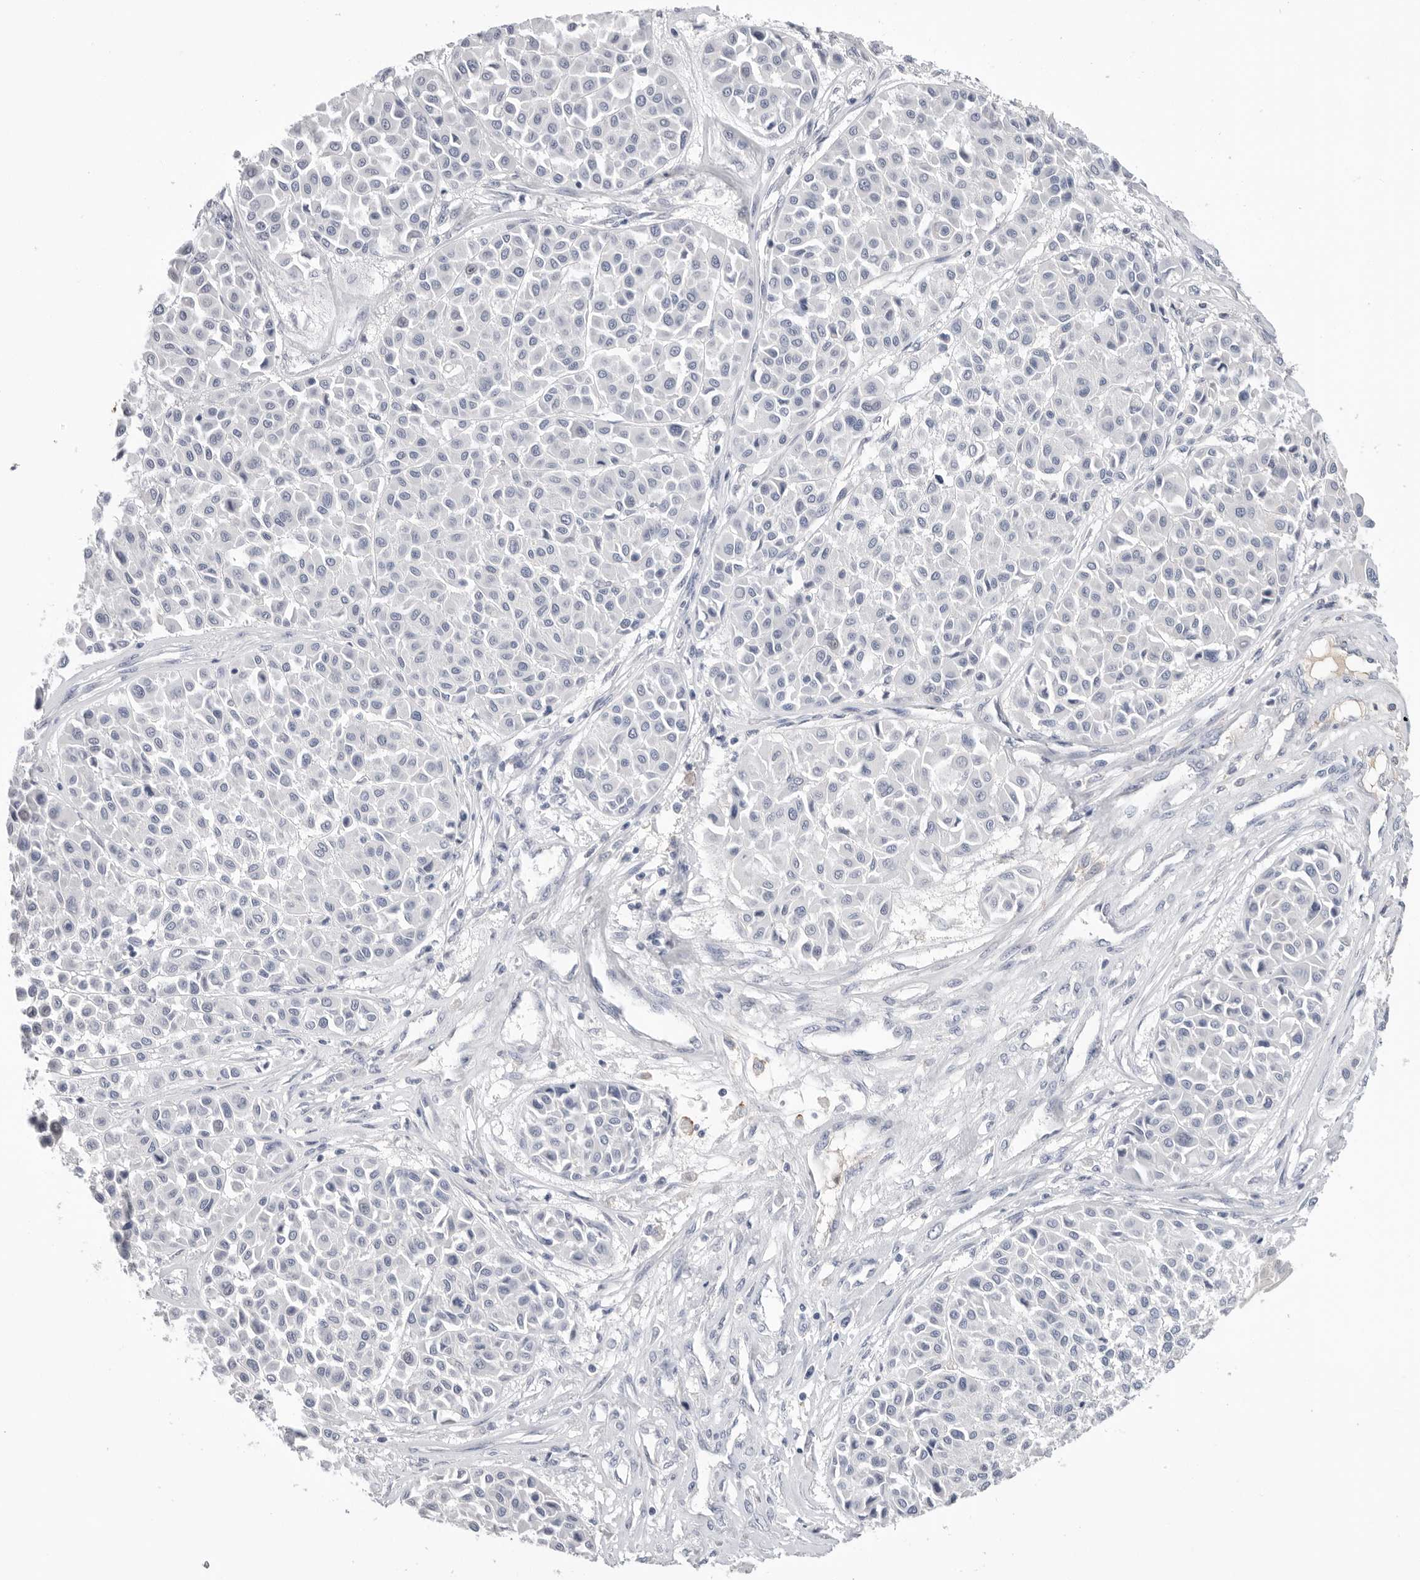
{"staining": {"intensity": "negative", "quantity": "none", "location": "none"}, "tissue": "melanoma", "cell_type": "Tumor cells", "image_type": "cancer", "snomed": [{"axis": "morphology", "description": "Malignant melanoma, Metastatic site"}, {"axis": "topography", "description": "Soft tissue"}], "caption": "IHC histopathology image of human melanoma stained for a protein (brown), which displays no expression in tumor cells. The staining was performed using DAB to visualize the protein expression in brown, while the nuclei were stained in blue with hematoxylin (Magnification: 20x).", "gene": "APOA2", "patient": {"sex": "male", "age": 41}}